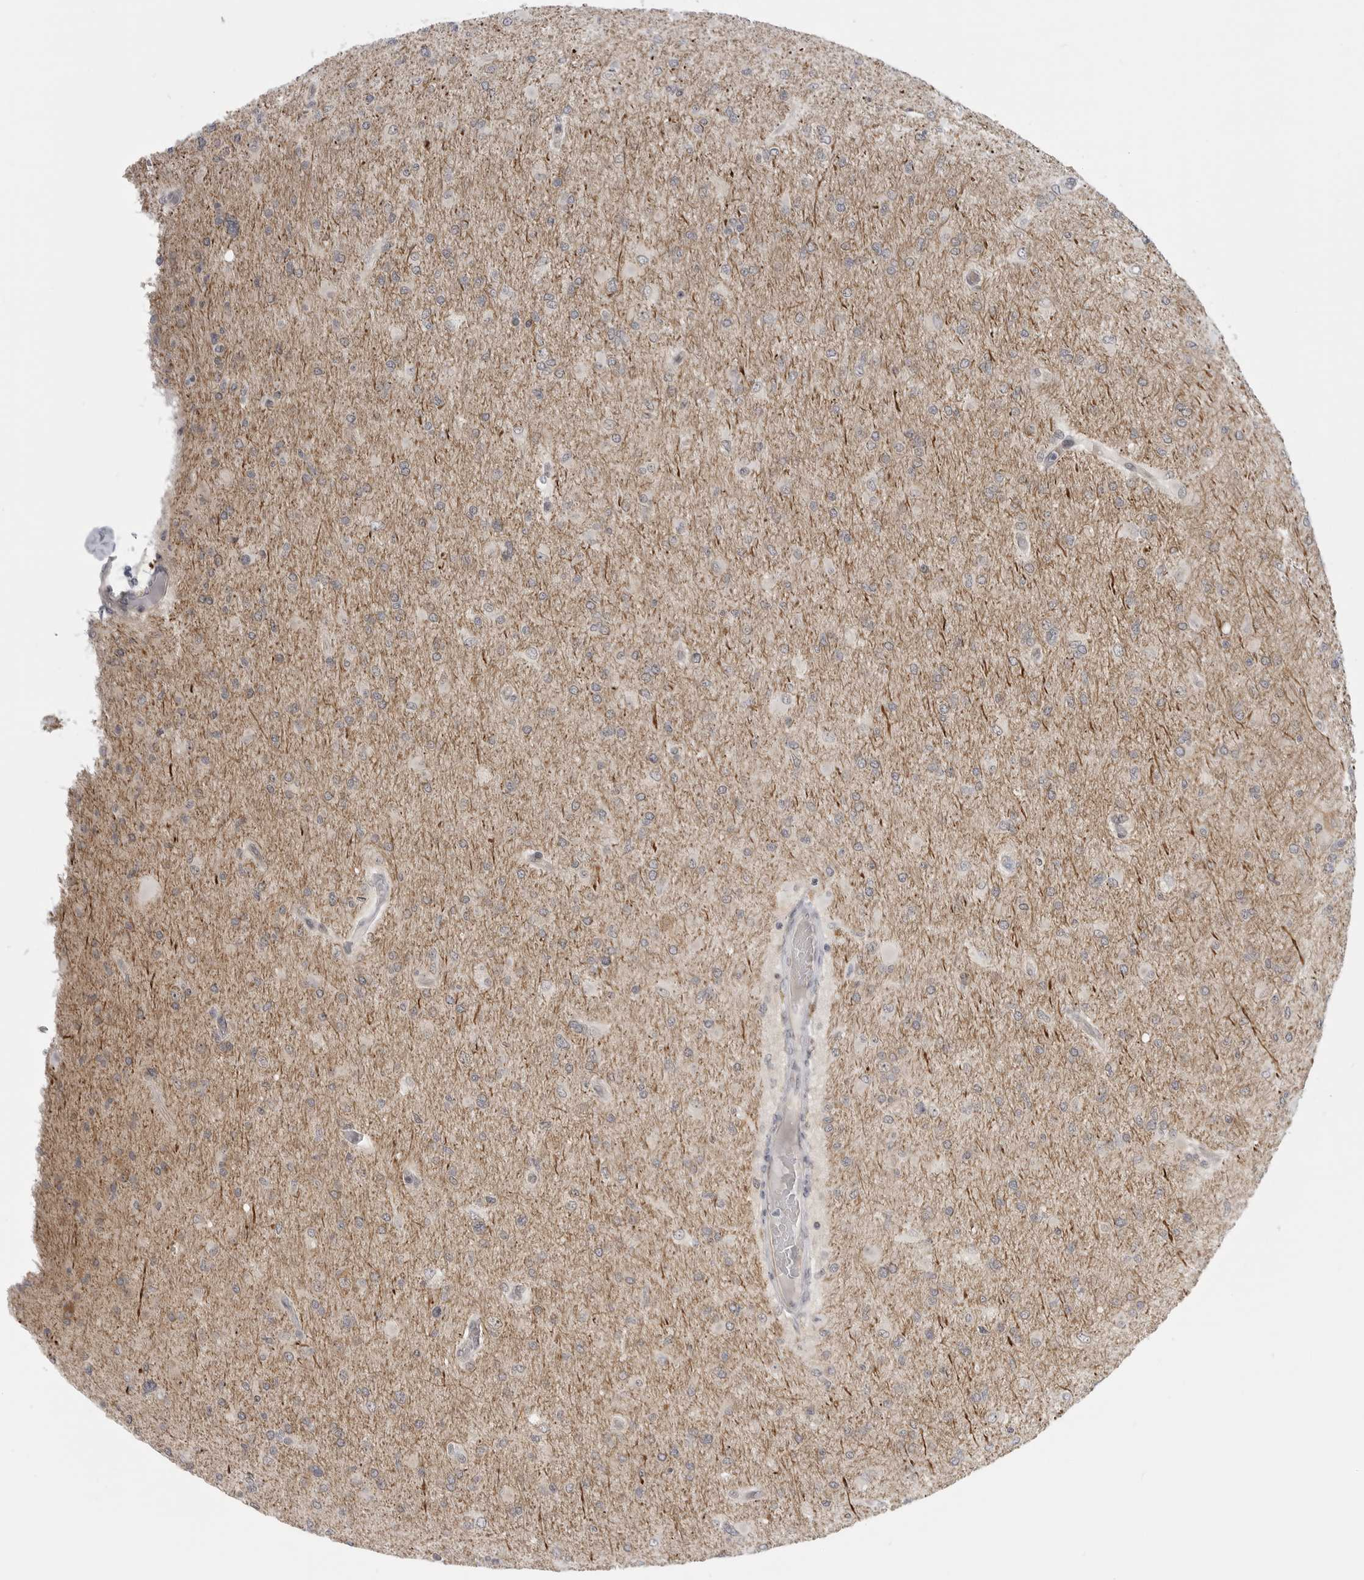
{"staining": {"intensity": "weak", "quantity": "<25%", "location": "cytoplasmic/membranous"}, "tissue": "glioma", "cell_type": "Tumor cells", "image_type": "cancer", "snomed": [{"axis": "morphology", "description": "Glioma, malignant, High grade"}, {"axis": "topography", "description": "Cerebral cortex"}], "caption": "Human malignant glioma (high-grade) stained for a protein using IHC exhibits no expression in tumor cells.", "gene": "CEP295NL", "patient": {"sex": "female", "age": 36}}